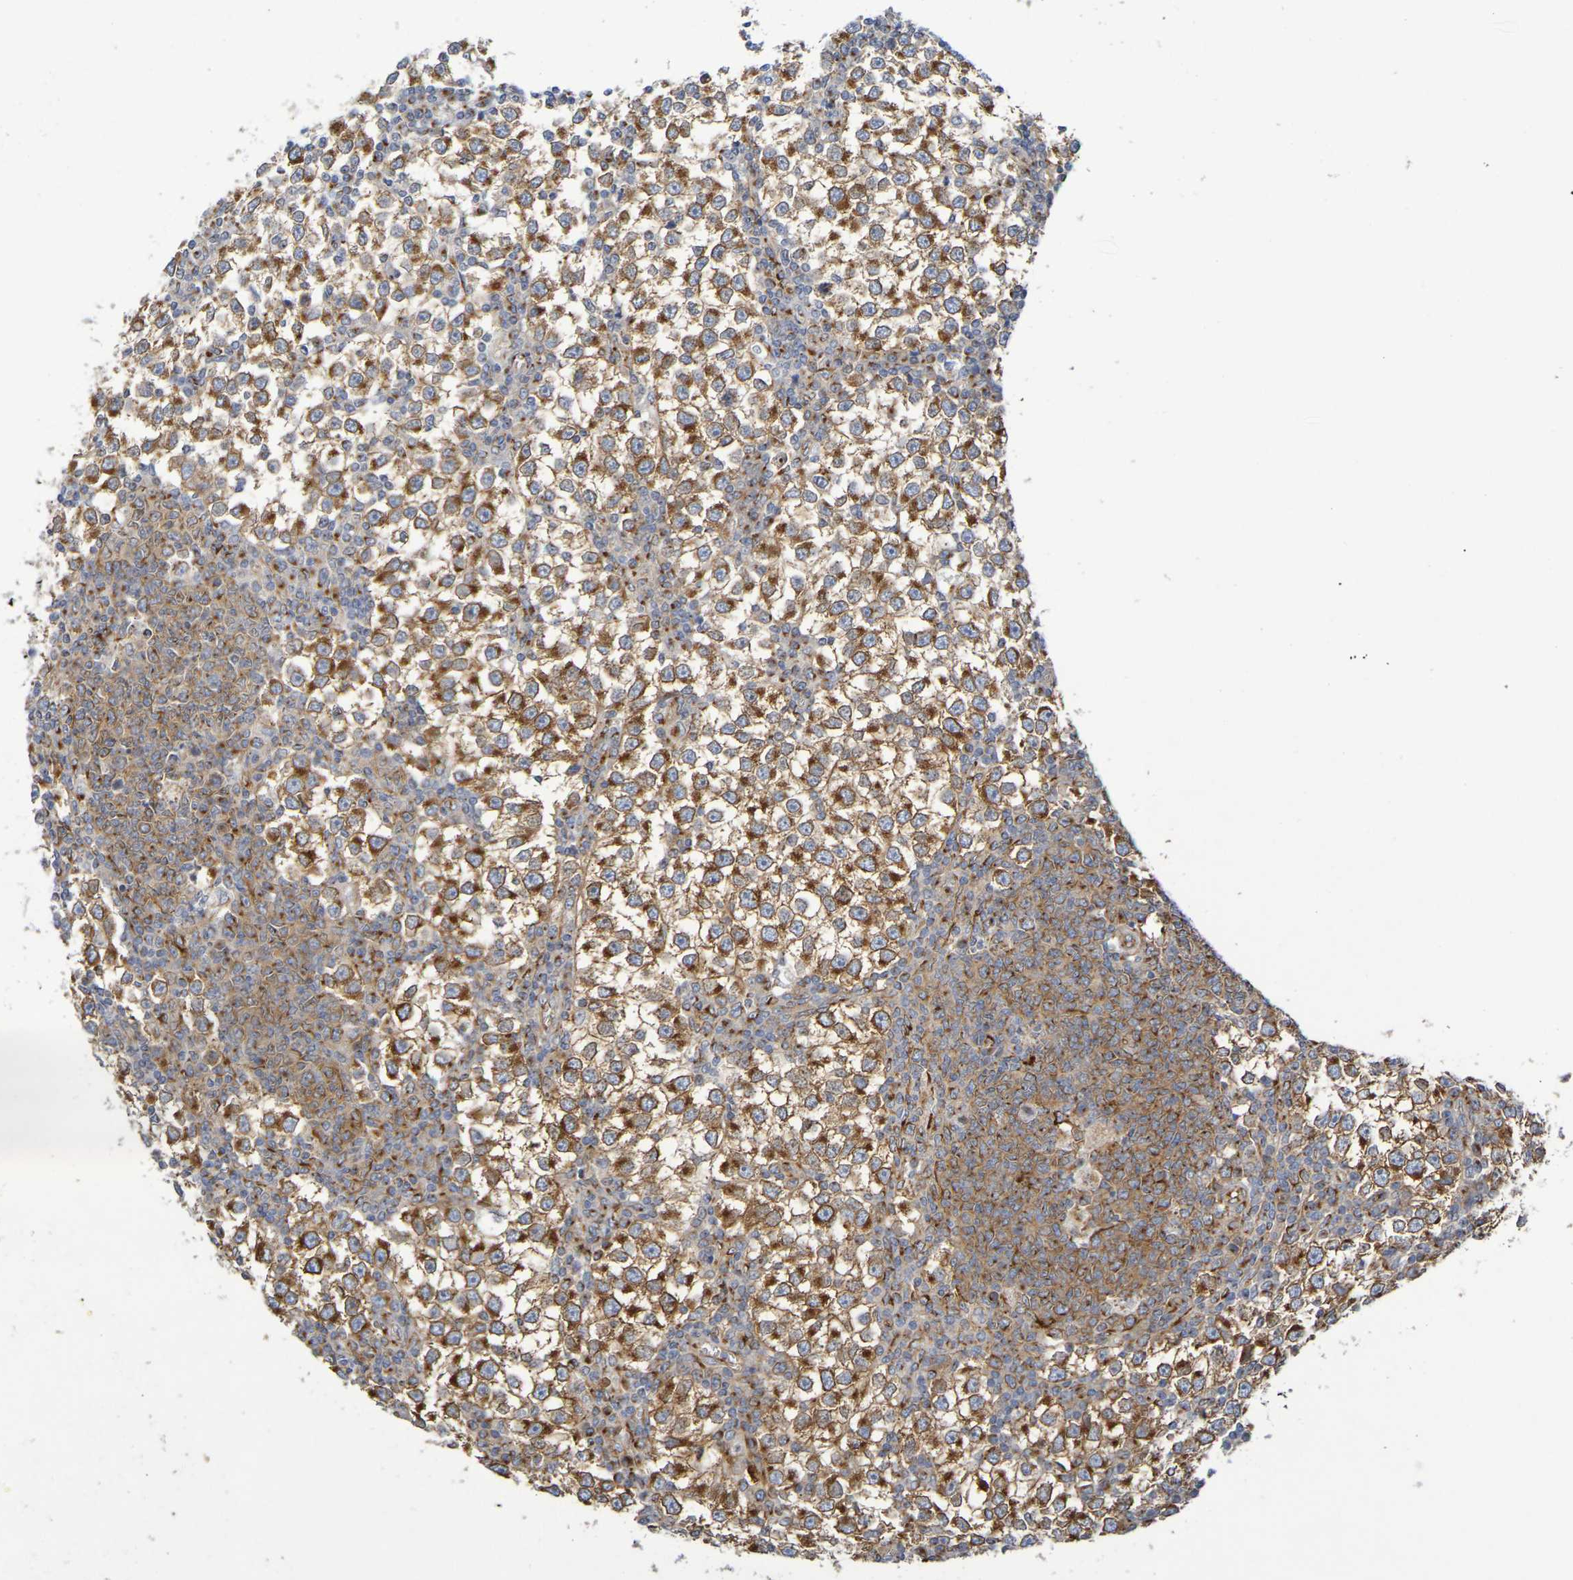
{"staining": {"intensity": "moderate", "quantity": ">75%", "location": "cytoplasmic/membranous"}, "tissue": "testis cancer", "cell_type": "Tumor cells", "image_type": "cancer", "snomed": [{"axis": "morphology", "description": "Seminoma, NOS"}, {"axis": "topography", "description": "Testis"}], "caption": "Immunohistochemistry (IHC) (DAB (3,3'-diaminobenzidine)) staining of human testis seminoma shows moderate cytoplasmic/membranous protein positivity in approximately >75% of tumor cells.", "gene": "DCP2", "patient": {"sex": "male", "age": 65}}